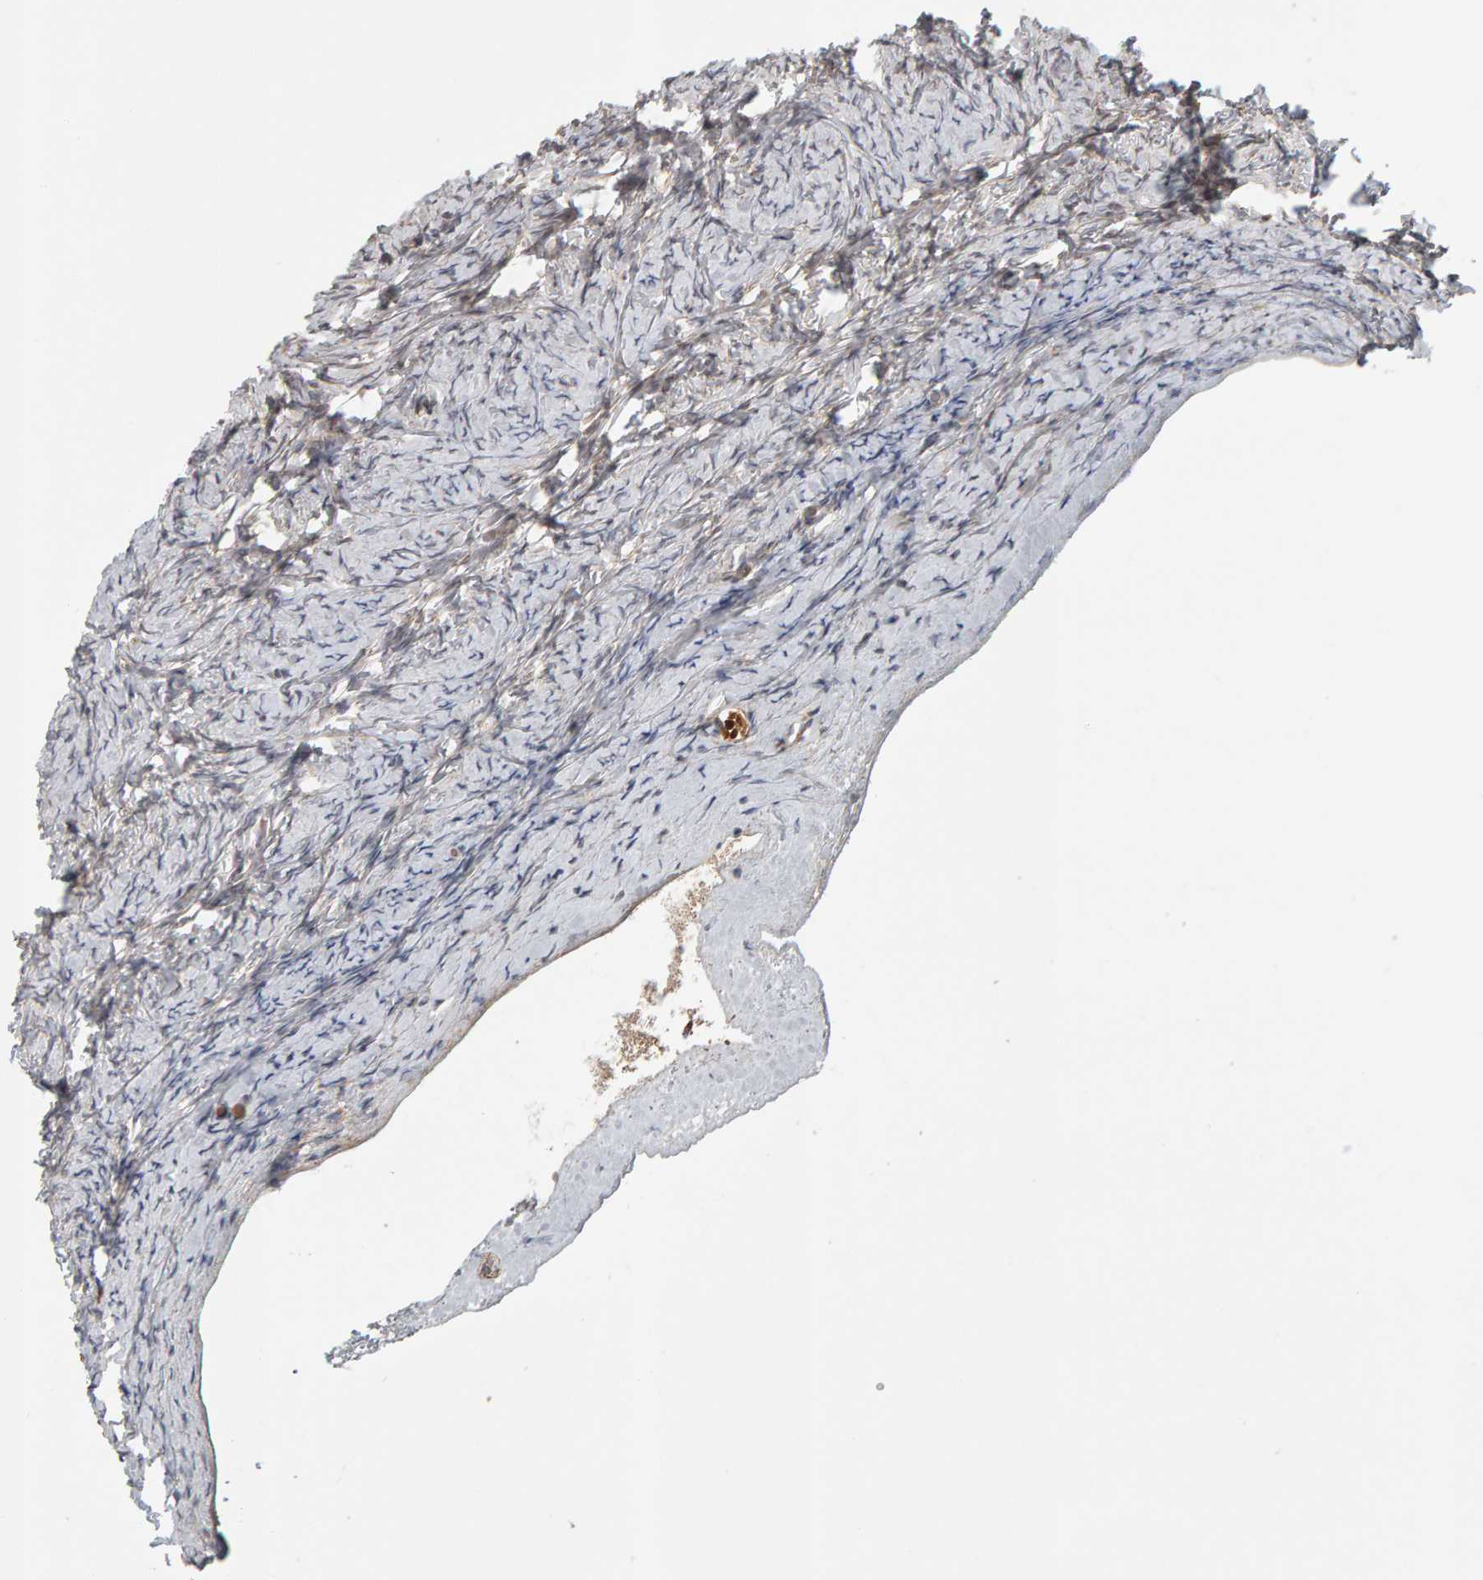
{"staining": {"intensity": "moderate", "quantity": ">75%", "location": "nuclear"}, "tissue": "ovary", "cell_type": "Follicle cells", "image_type": "normal", "snomed": [{"axis": "morphology", "description": "Normal tissue, NOS"}, {"axis": "topography", "description": "Ovary"}], "caption": "Immunohistochemistry histopathology image of normal human ovary stained for a protein (brown), which shows medium levels of moderate nuclear positivity in about >75% of follicle cells.", "gene": "DAP3", "patient": {"sex": "female", "age": 27}}